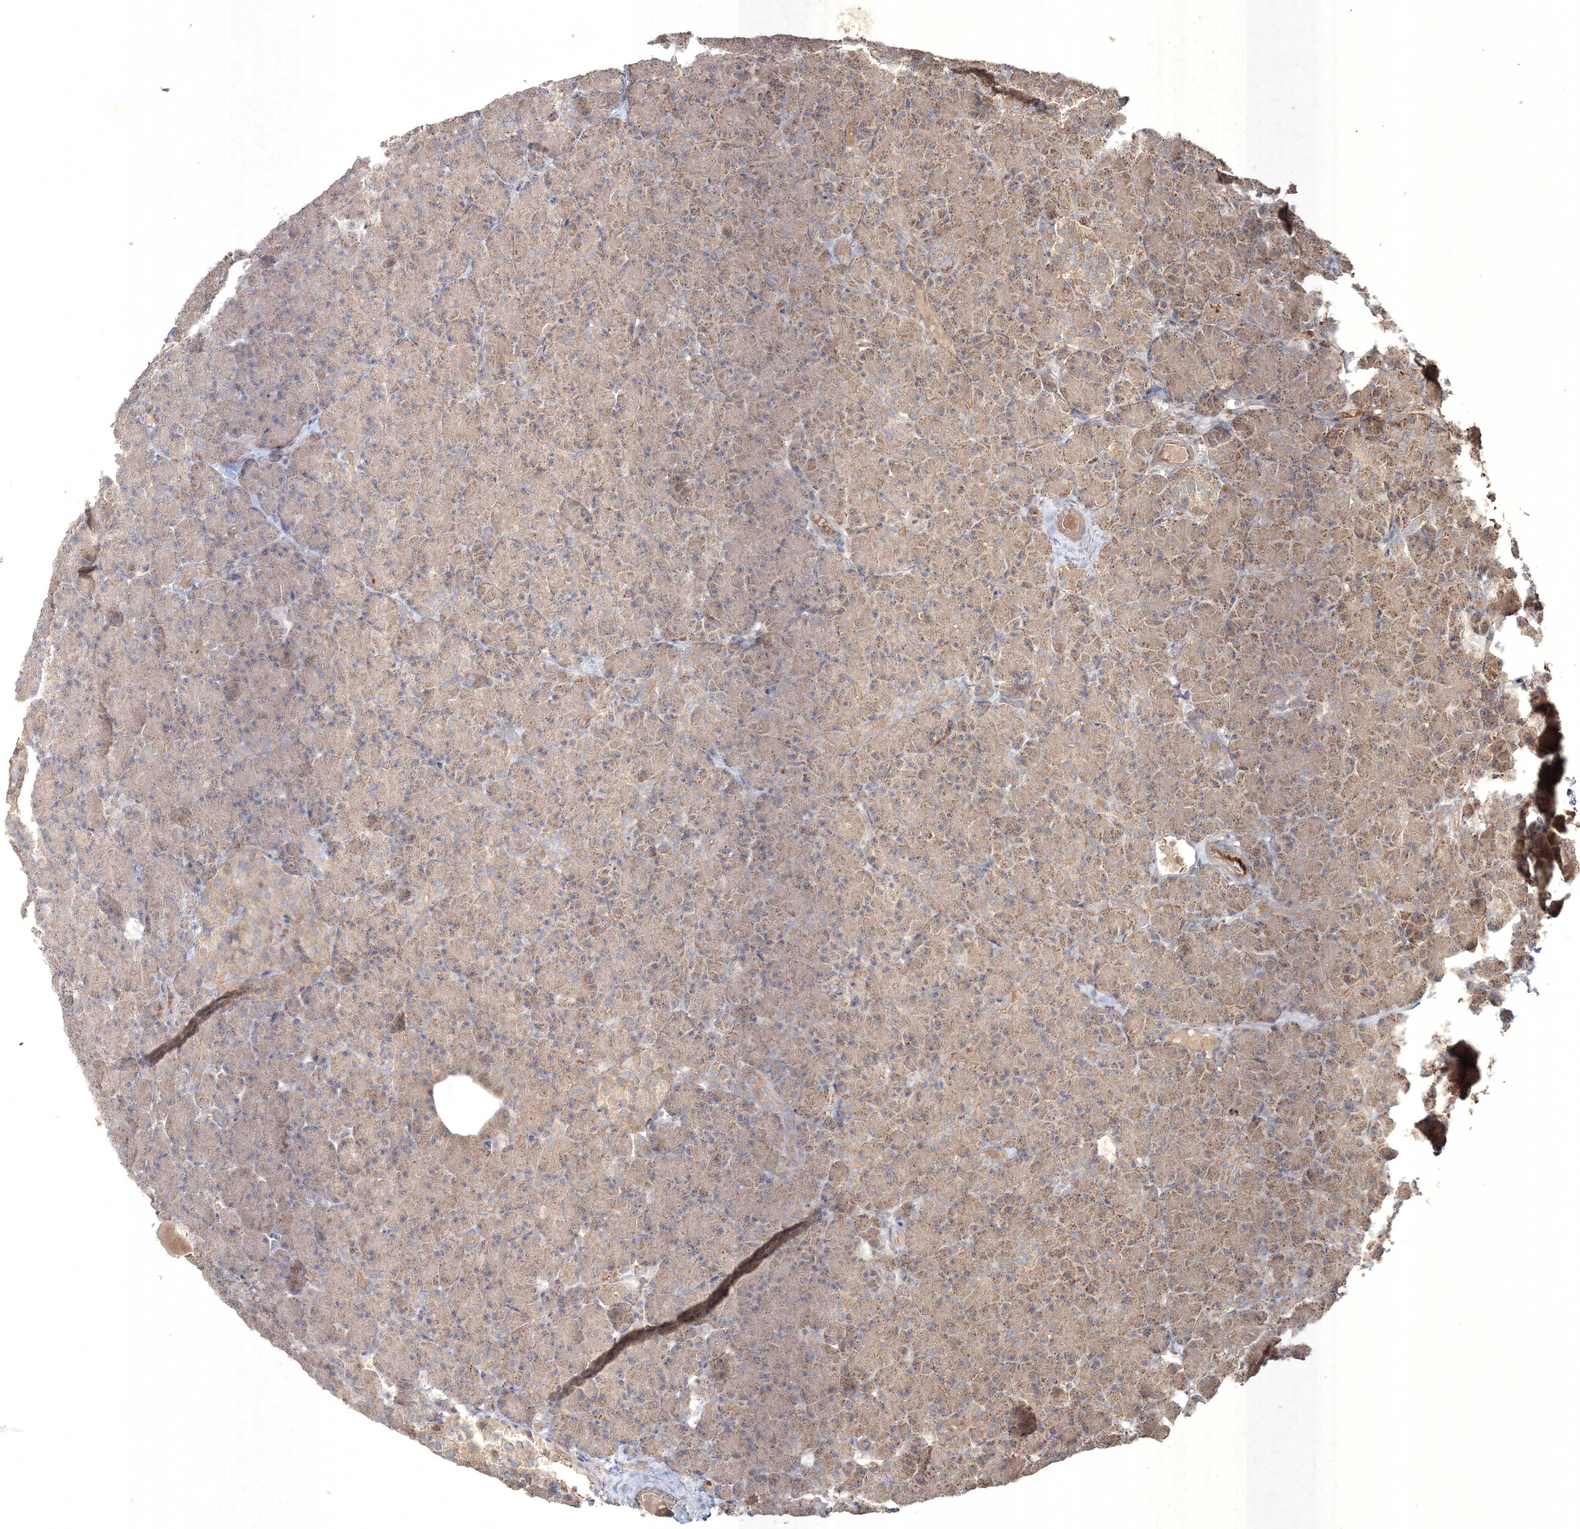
{"staining": {"intensity": "weak", "quantity": ">75%", "location": "cytoplasmic/membranous"}, "tissue": "pancreas", "cell_type": "Exocrine glandular cells", "image_type": "normal", "snomed": [{"axis": "morphology", "description": "Normal tissue, NOS"}, {"axis": "topography", "description": "Pancreas"}], "caption": "IHC photomicrograph of unremarkable human pancreas stained for a protein (brown), which reveals low levels of weak cytoplasmic/membranous staining in approximately >75% of exocrine glandular cells.", "gene": "SPRY1", "patient": {"sex": "female", "age": 43}}